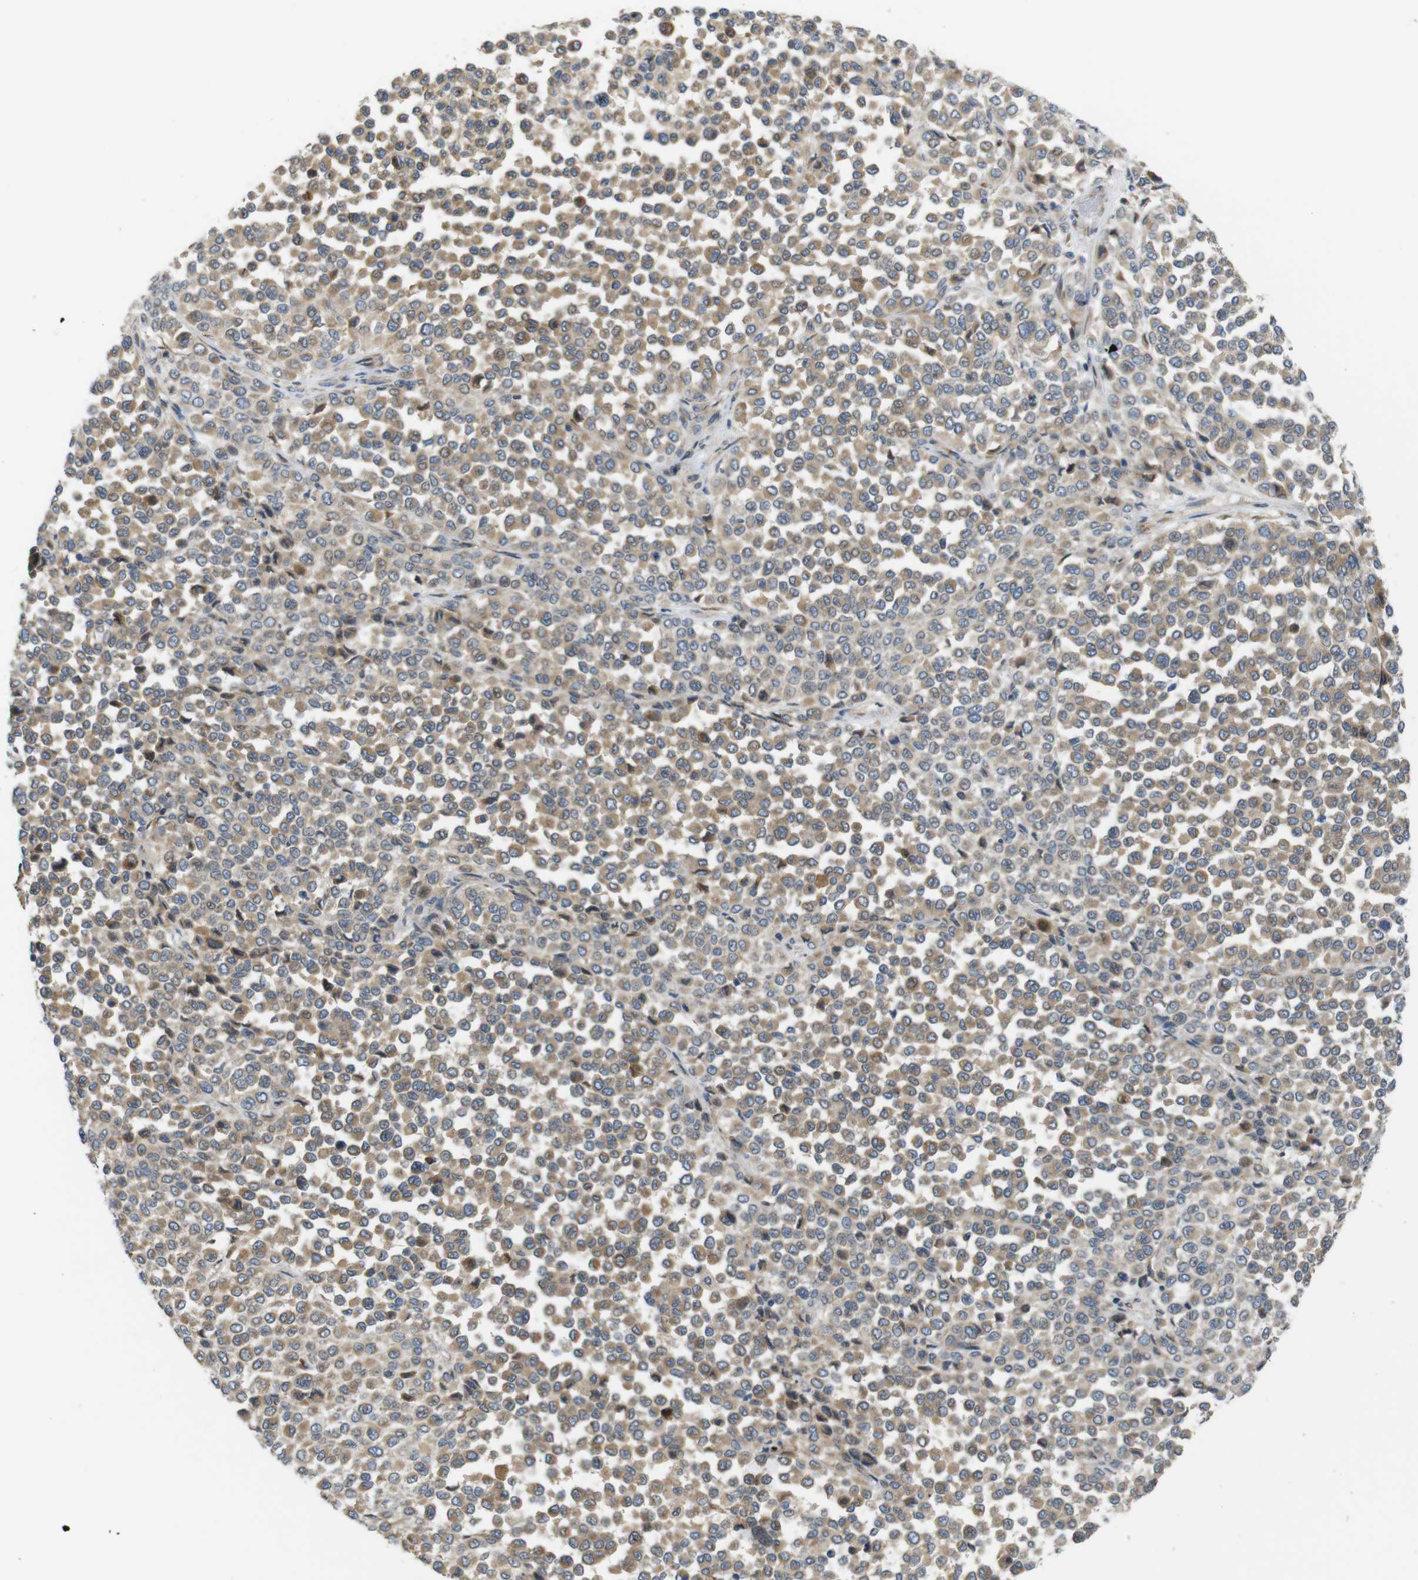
{"staining": {"intensity": "weak", "quantity": ">75%", "location": "cytoplasmic/membranous"}, "tissue": "melanoma", "cell_type": "Tumor cells", "image_type": "cancer", "snomed": [{"axis": "morphology", "description": "Malignant melanoma, Metastatic site"}, {"axis": "topography", "description": "Pancreas"}], "caption": "There is low levels of weak cytoplasmic/membranous expression in tumor cells of malignant melanoma (metastatic site), as demonstrated by immunohistochemical staining (brown color).", "gene": "TMEM143", "patient": {"sex": "female", "age": 30}}